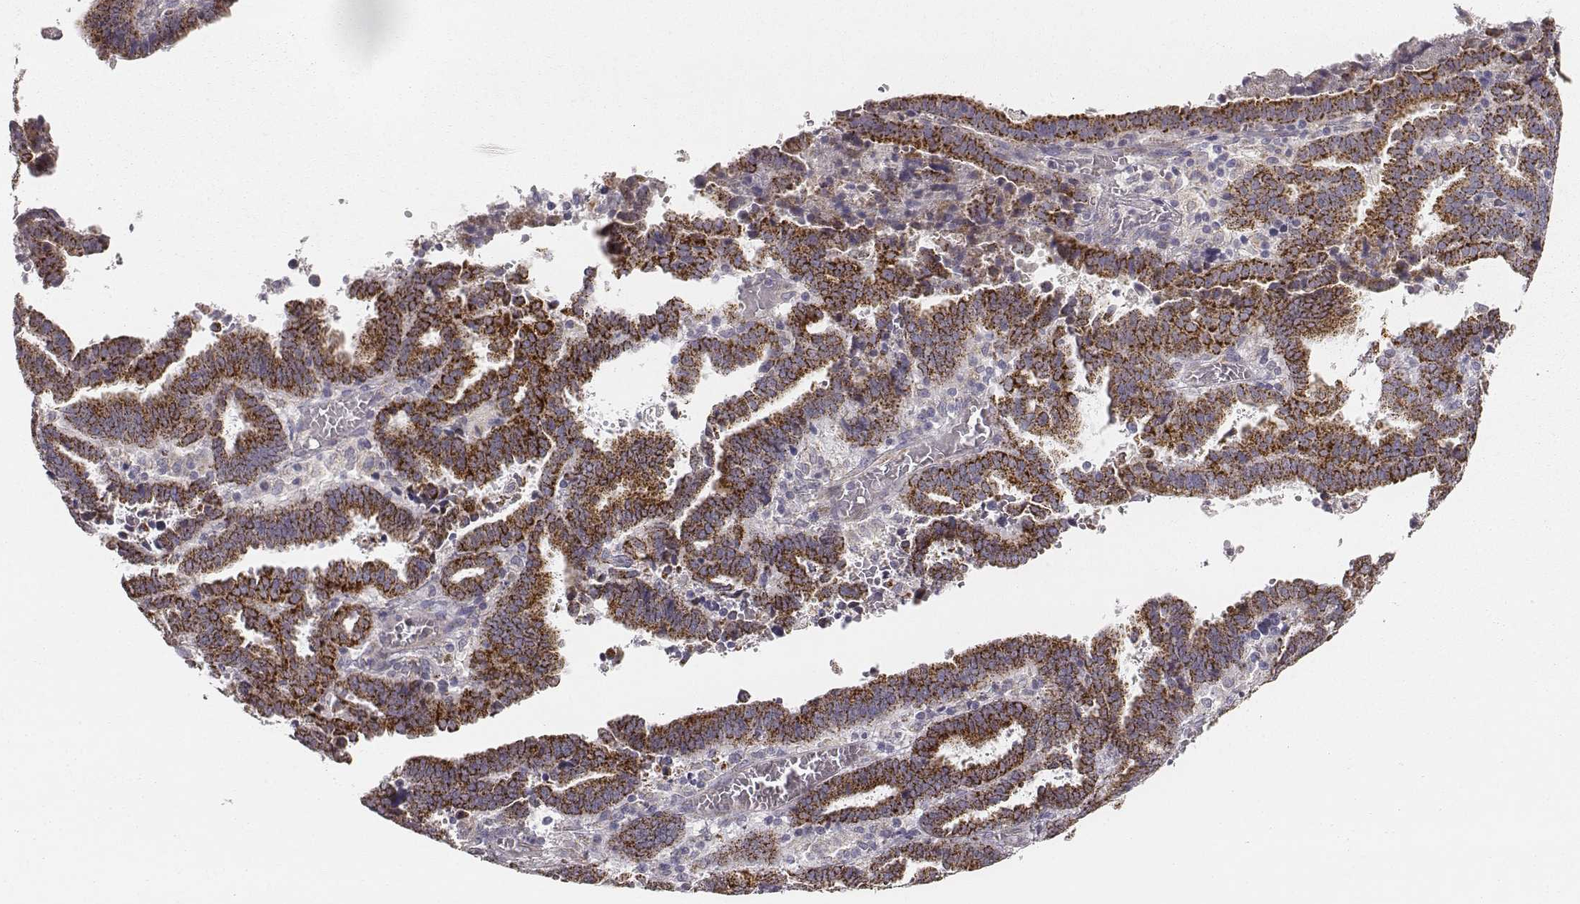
{"staining": {"intensity": "strong", "quantity": ">75%", "location": "cytoplasmic/membranous"}, "tissue": "endometrial cancer", "cell_type": "Tumor cells", "image_type": "cancer", "snomed": [{"axis": "morphology", "description": "Adenocarcinoma, NOS"}, {"axis": "topography", "description": "Uterus"}], "caption": "Human adenocarcinoma (endometrial) stained for a protein (brown) demonstrates strong cytoplasmic/membranous positive positivity in approximately >75% of tumor cells.", "gene": "ABCD3", "patient": {"sex": "female", "age": 83}}